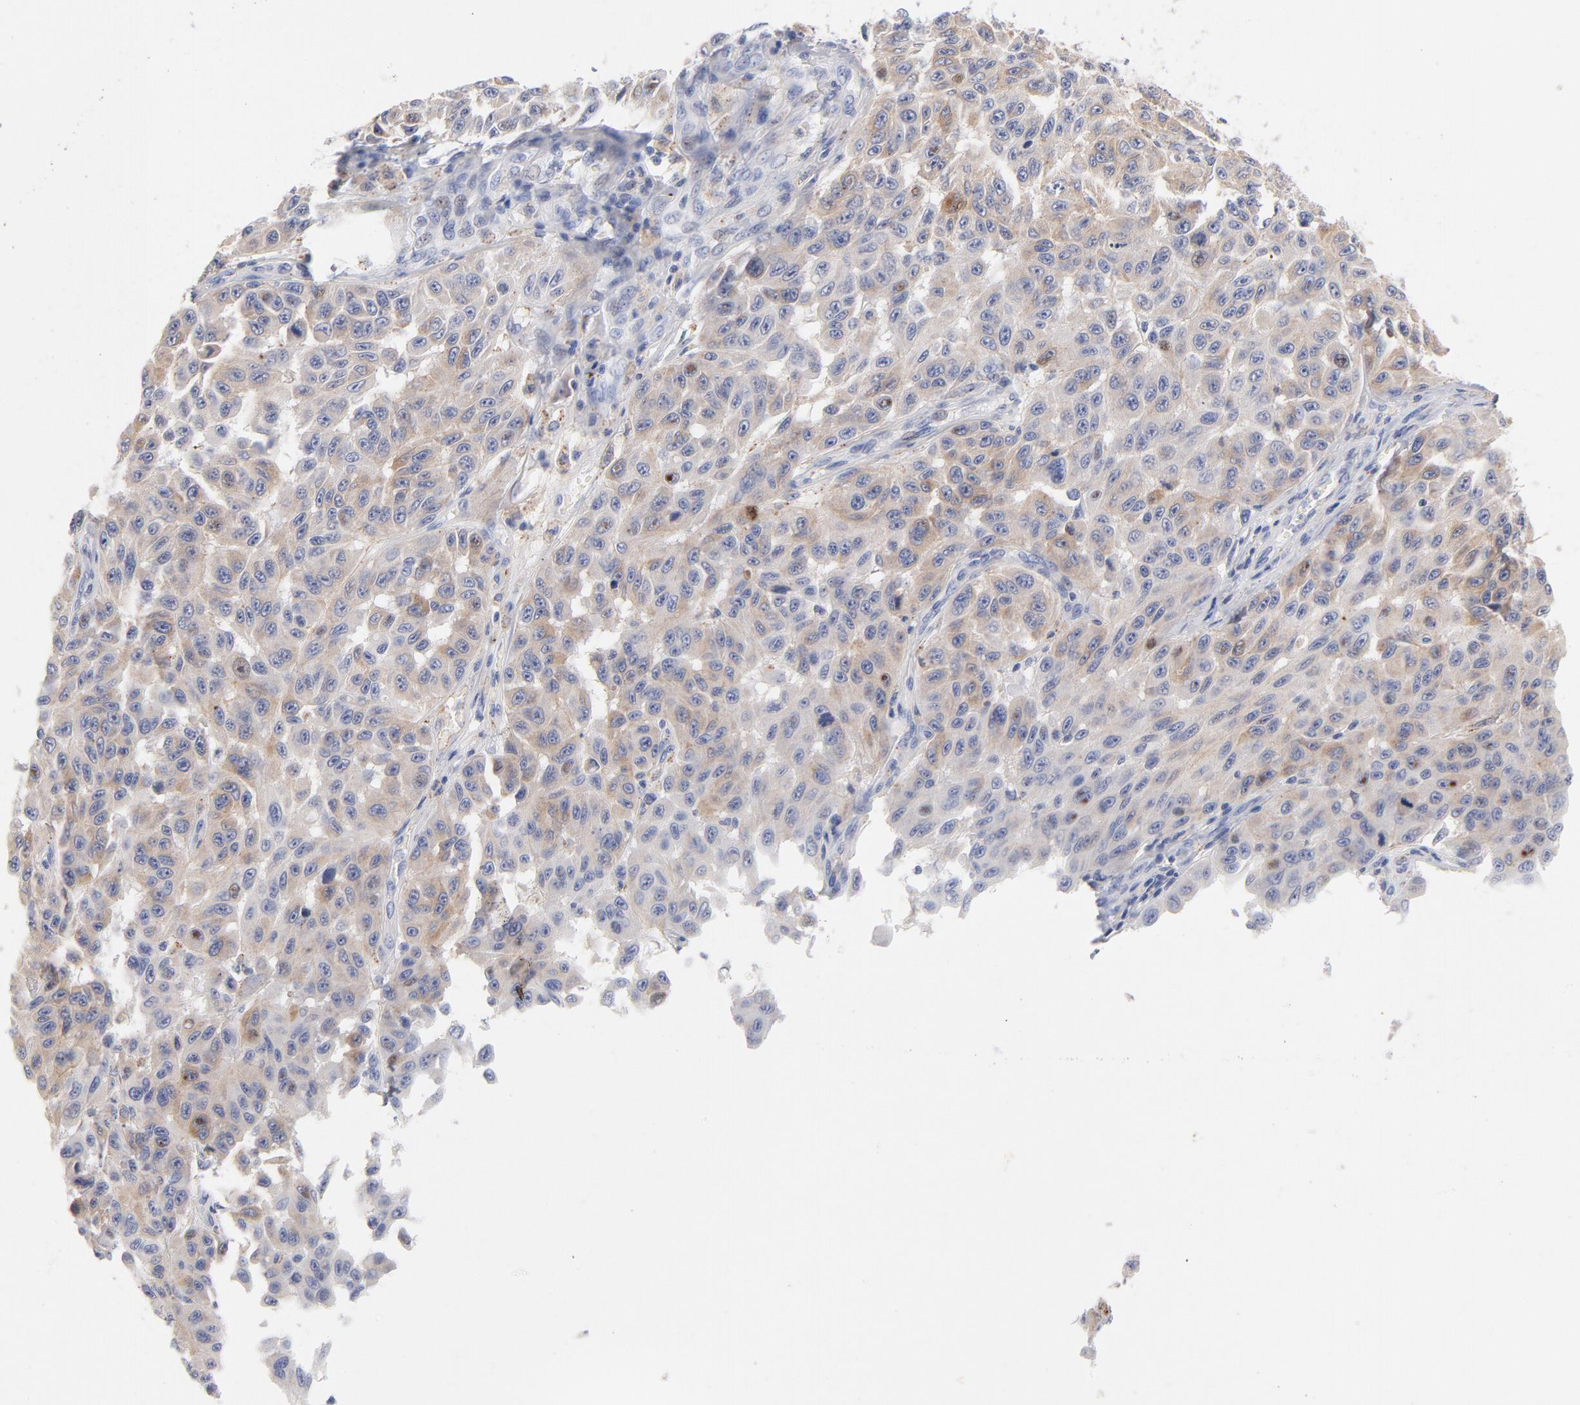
{"staining": {"intensity": "negative", "quantity": "none", "location": "none"}, "tissue": "melanoma", "cell_type": "Tumor cells", "image_type": "cancer", "snomed": [{"axis": "morphology", "description": "Malignant melanoma, NOS"}, {"axis": "topography", "description": "Skin"}], "caption": "Immunohistochemistry photomicrograph of neoplastic tissue: melanoma stained with DAB demonstrates no significant protein expression in tumor cells.", "gene": "PLAT", "patient": {"sex": "male", "age": 30}}